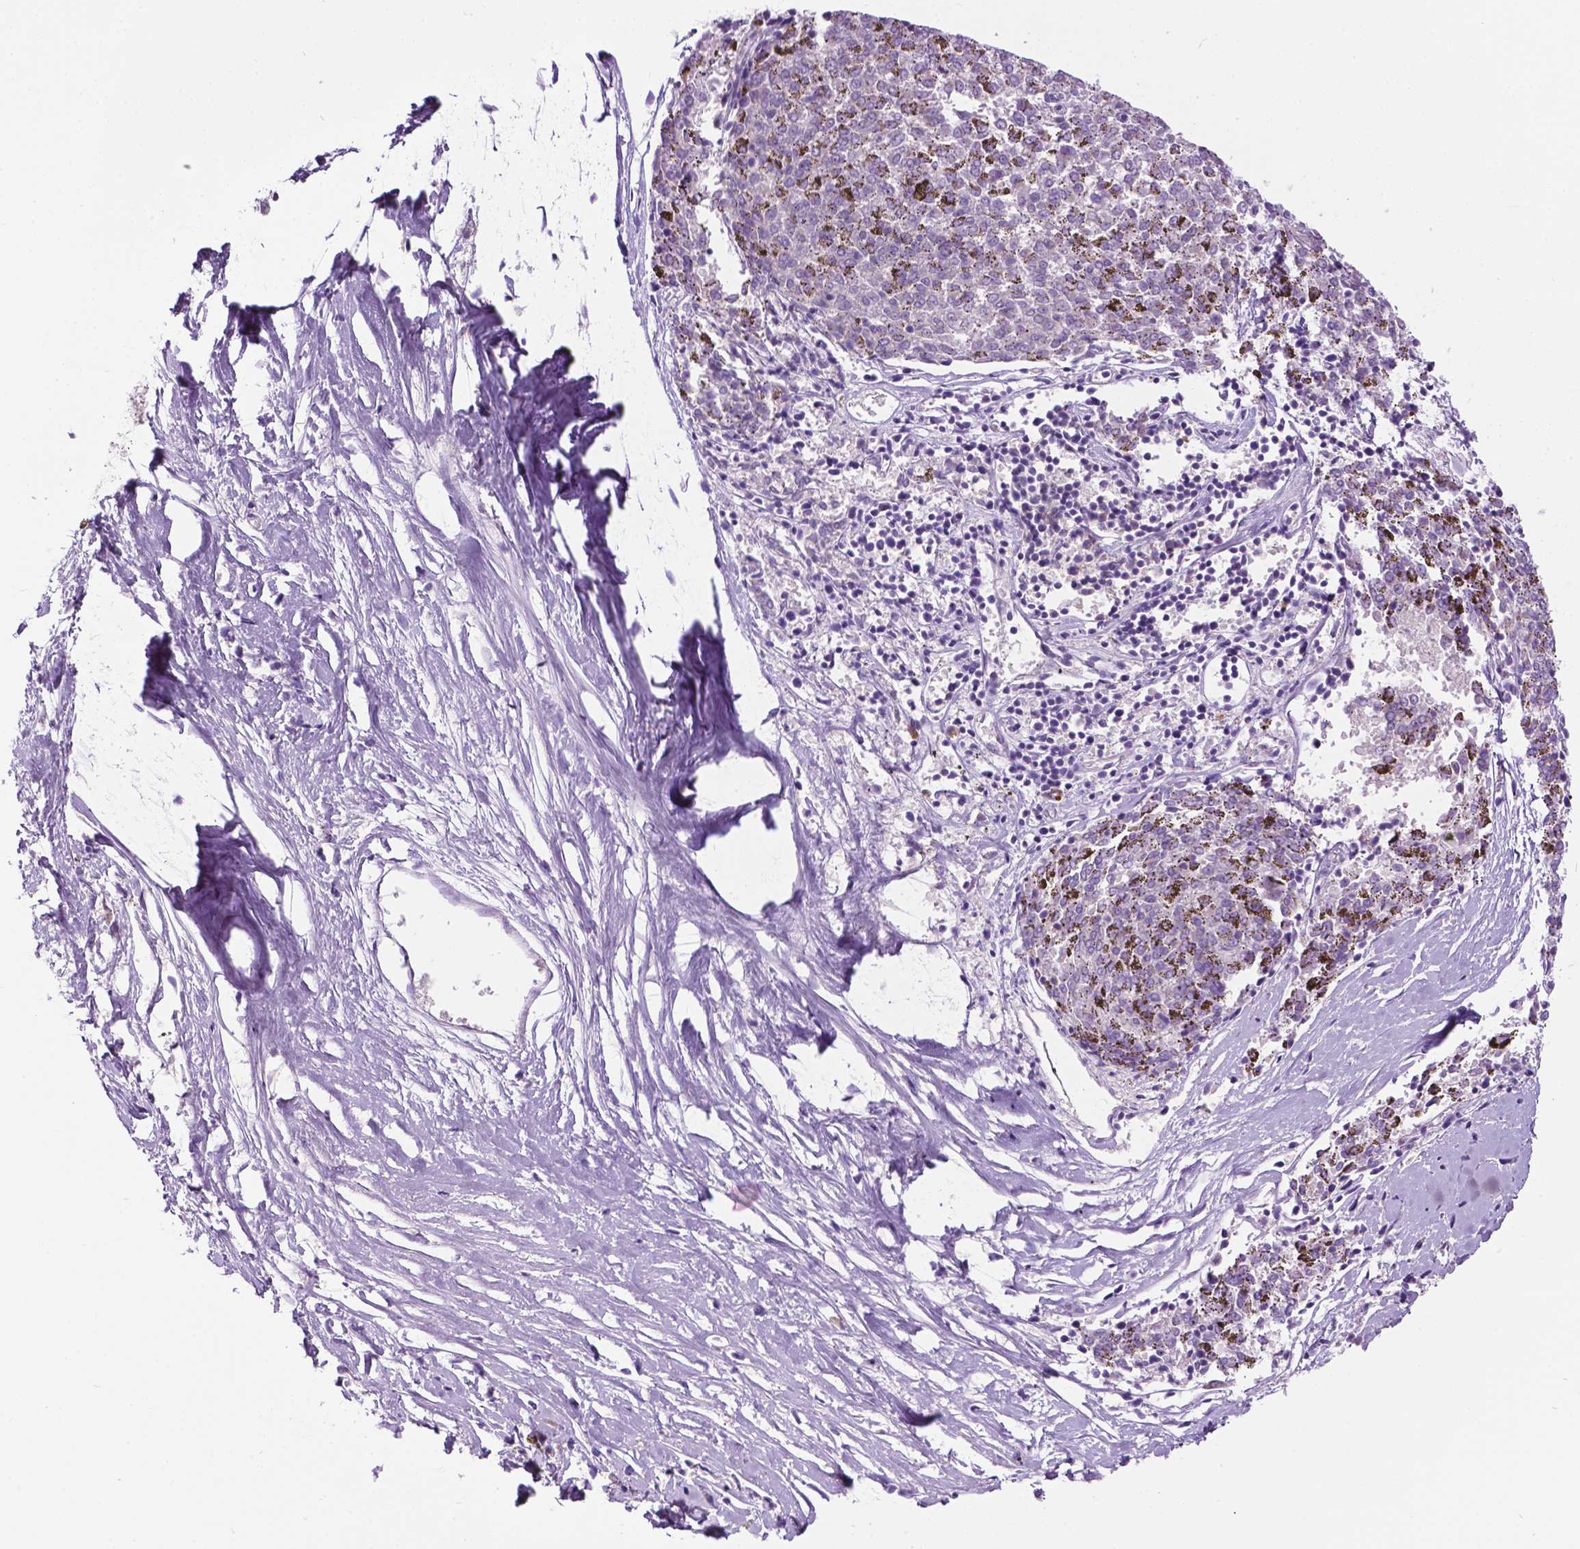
{"staining": {"intensity": "negative", "quantity": "none", "location": "none"}, "tissue": "melanoma", "cell_type": "Tumor cells", "image_type": "cancer", "snomed": [{"axis": "morphology", "description": "Malignant melanoma, NOS"}, {"axis": "topography", "description": "Skin"}], "caption": "The histopathology image demonstrates no staining of tumor cells in melanoma.", "gene": "DENND4A", "patient": {"sex": "female", "age": 72}}